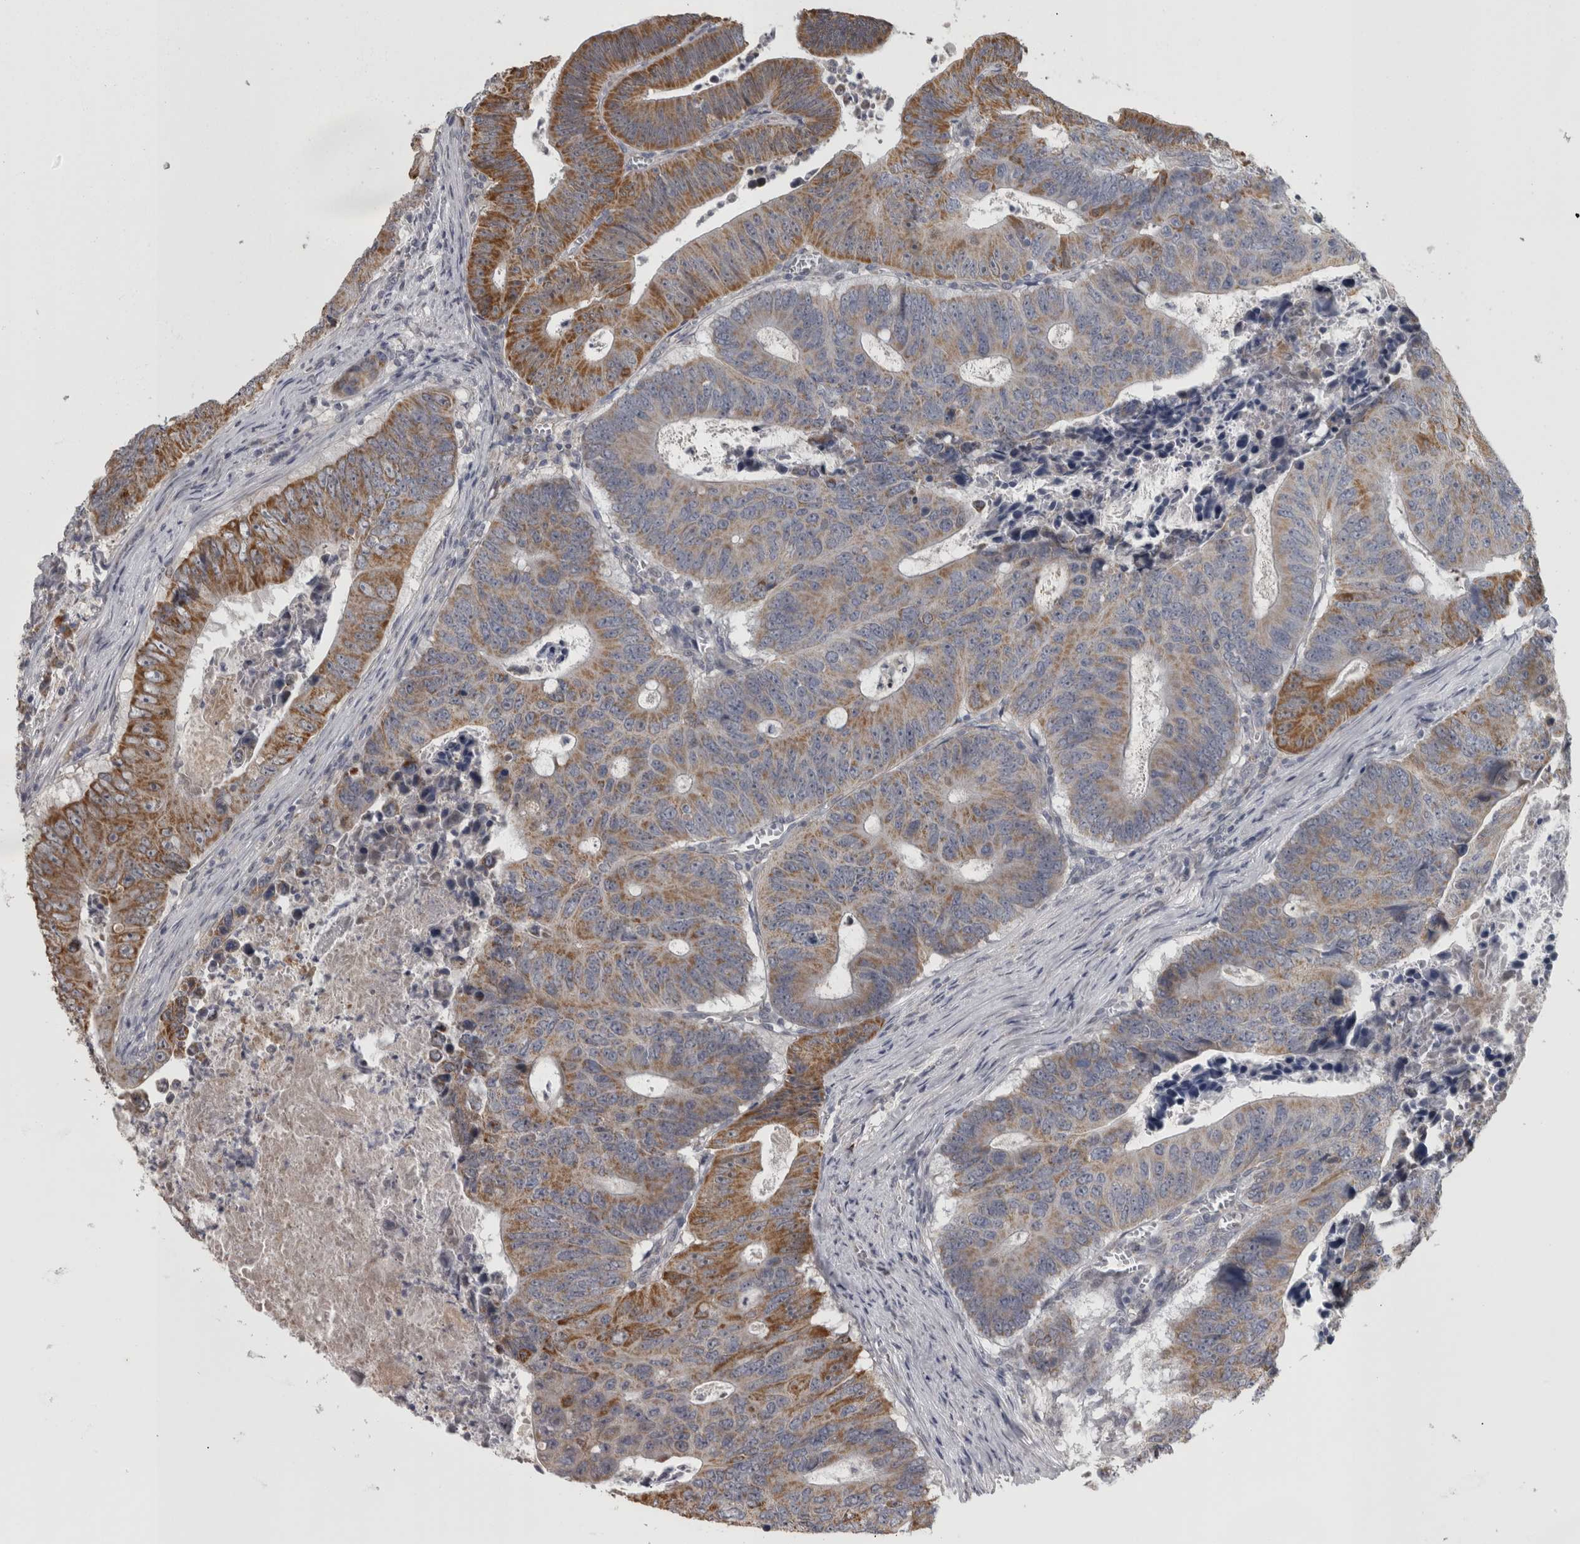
{"staining": {"intensity": "moderate", "quantity": "25%-75%", "location": "cytoplasmic/membranous"}, "tissue": "colorectal cancer", "cell_type": "Tumor cells", "image_type": "cancer", "snomed": [{"axis": "morphology", "description": "Adenocarcinoma, NOS"}, {"axis": "topography", "description": "Colon"}], "caption": "Human colorectal cancer stained with a brown dye shows moderate cytoplasmic/membranous positive expression in approximately 25%-75% of tumor cells.", "gene": "DBT", "patient": {"sex": "male", "age": 87}}